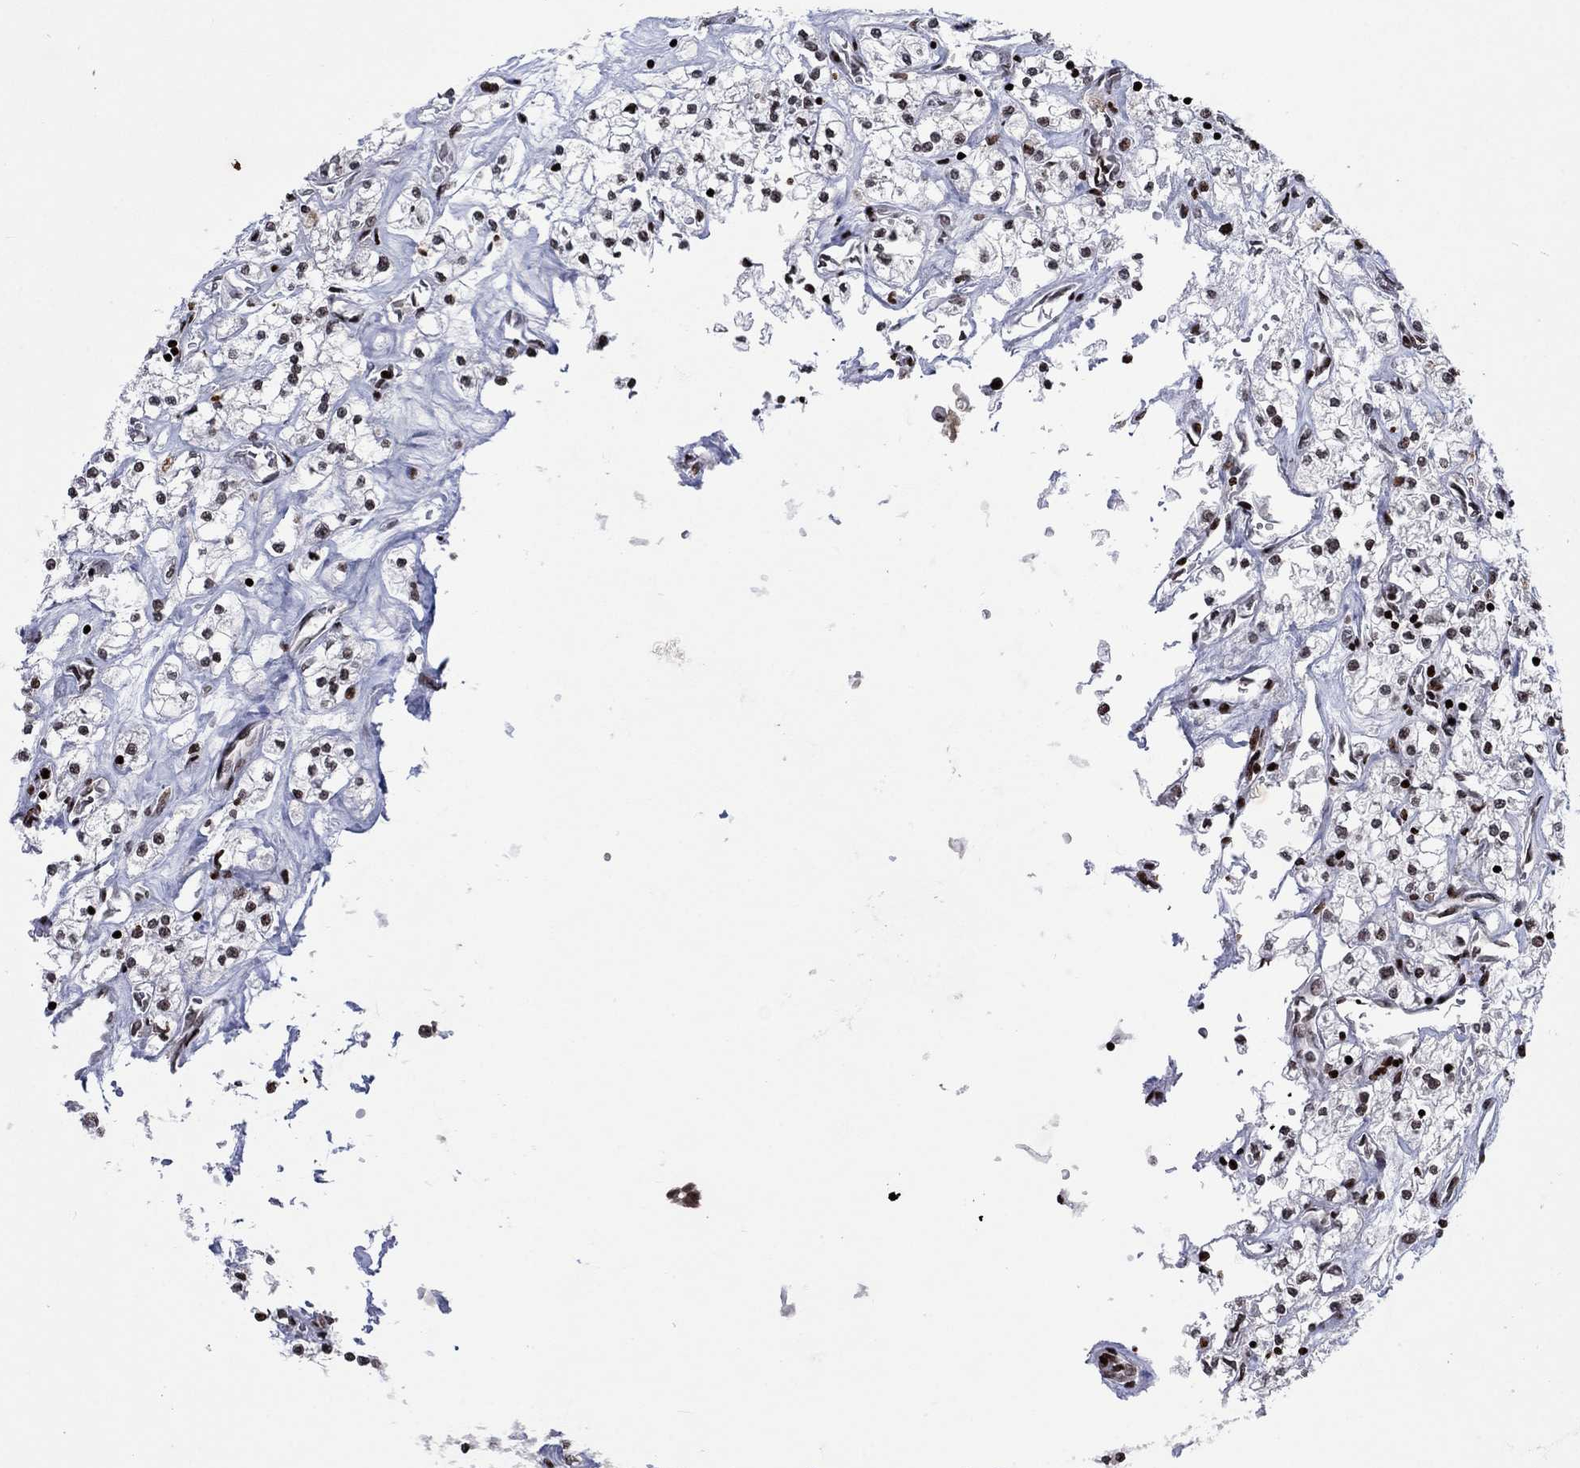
{"staining": {"intensity": "negative", "quantity": "none", "location": "none"}, "tissue": "renal cancer", "cell_type": "Tumor cells", "image_type": "cancer", "snomed": [{"axis": "morphology", "description": "Adenocarcinoma, NOS"}, {"axis": "topography", "description": "Kidney"}], "caption": "Protein analysis of renal adenocarcinoma shows no significant staining in tumor cells. The staining was performed using DAB (3,3'-diaminobenzidine) to visualize the protein expression in brown, while the nuclei were stained in blue with hematoxylin (Magnification: 20x).", "gene": "SRSF3", "patient": {"sex": "male", "age": 80}}